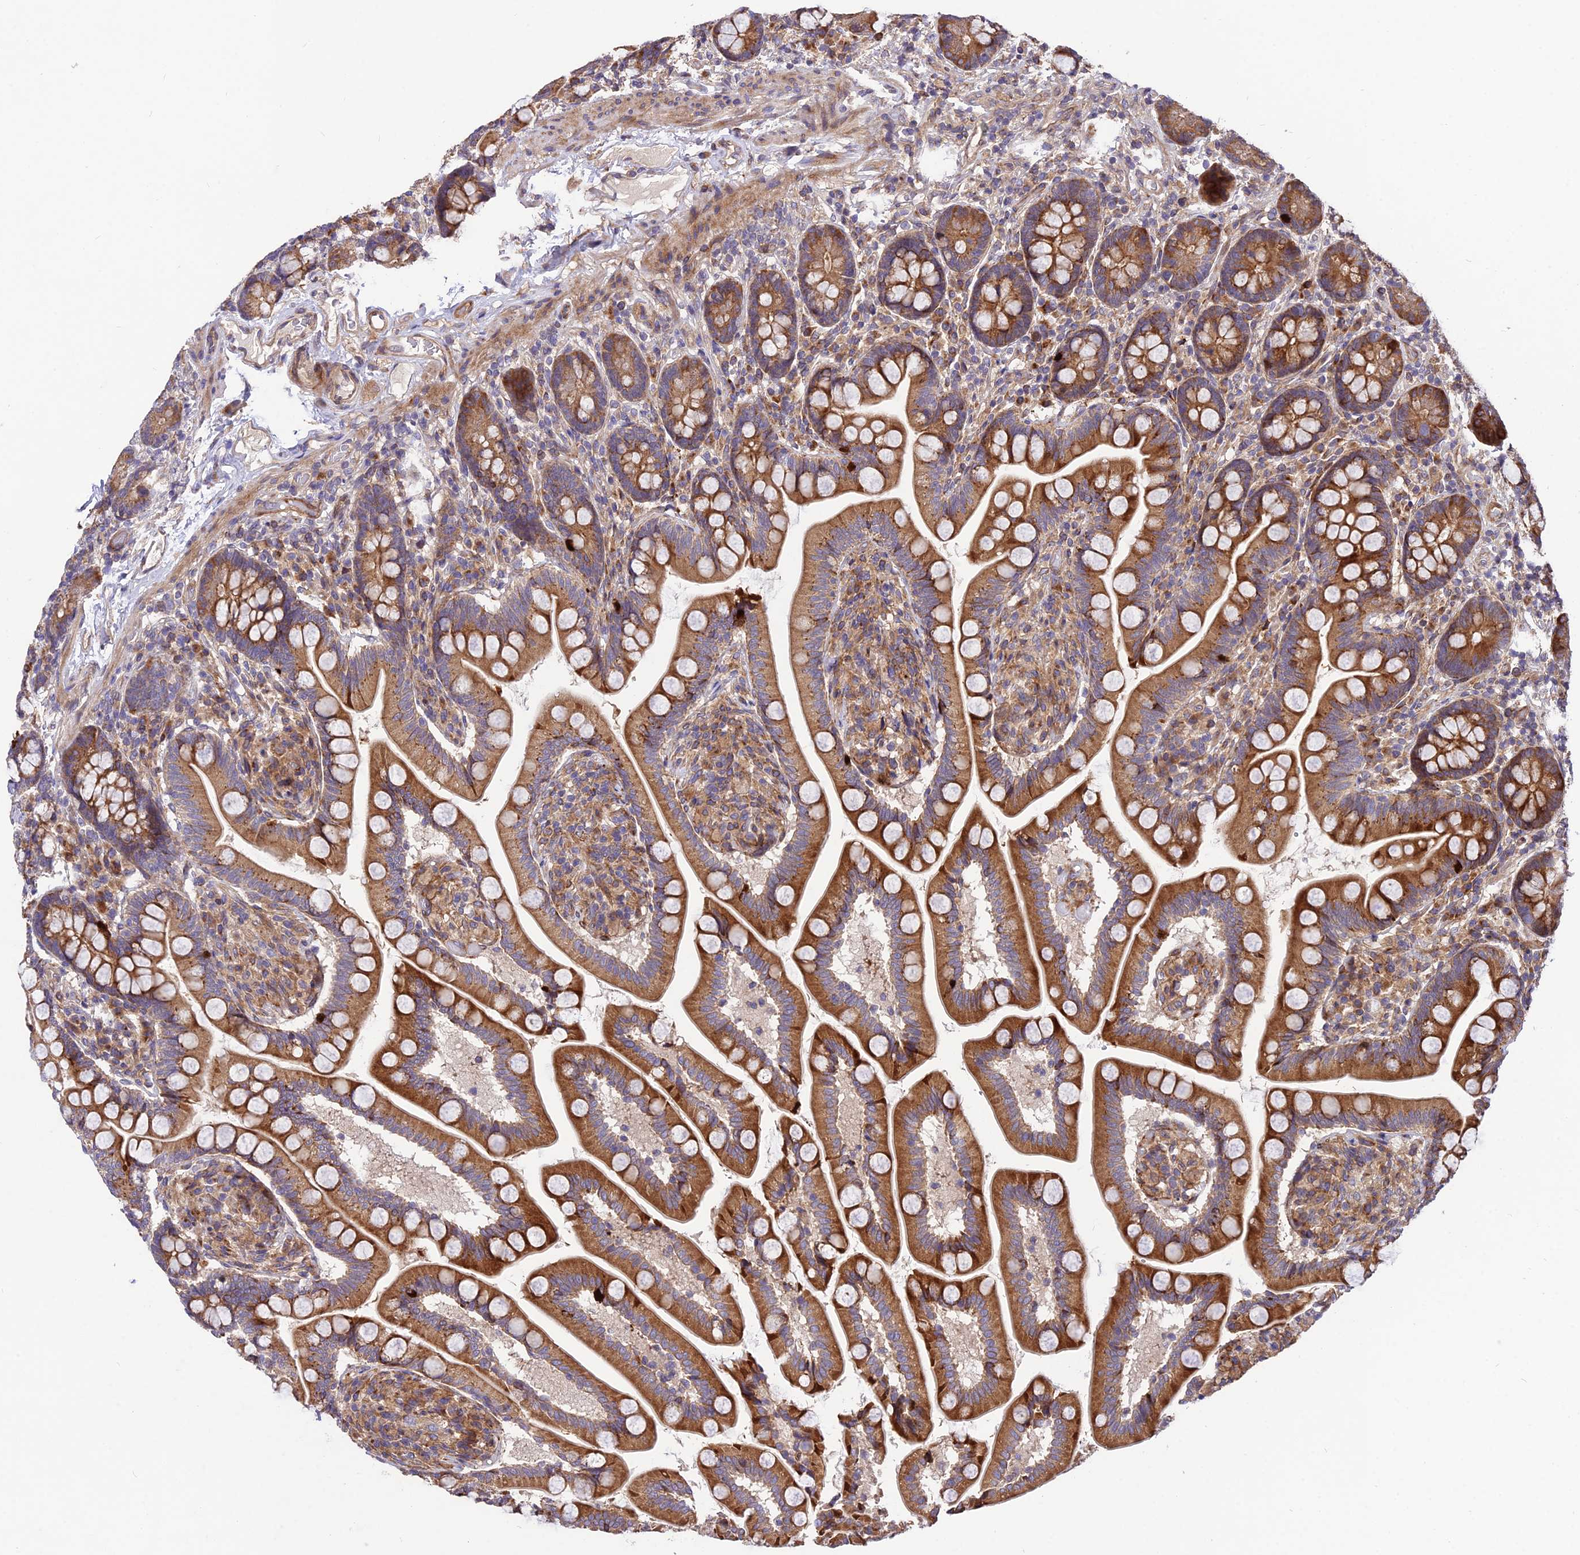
{"staining": {"intensity": "strong", "quantity": ">75%", "location": "cytoplasmic/membranous"}, "tissue": "small intestine", "cell_type": "Glandular cells", "image_type": "normal", "snomed": [{"axis": "morphology", "description": "Normal tissue, NOS"}, {"axis": "topography", "description": "Small intestine"}], "caption": "IHC photomicrograph of benign small intestine stained for a protein (brown), which demonstrates high levels of strong cytoplasmic/membranous positivity in about >75% of glandular cells.", "gene": "ROCK1", "patient": {"sex": "female", "age": 64}}